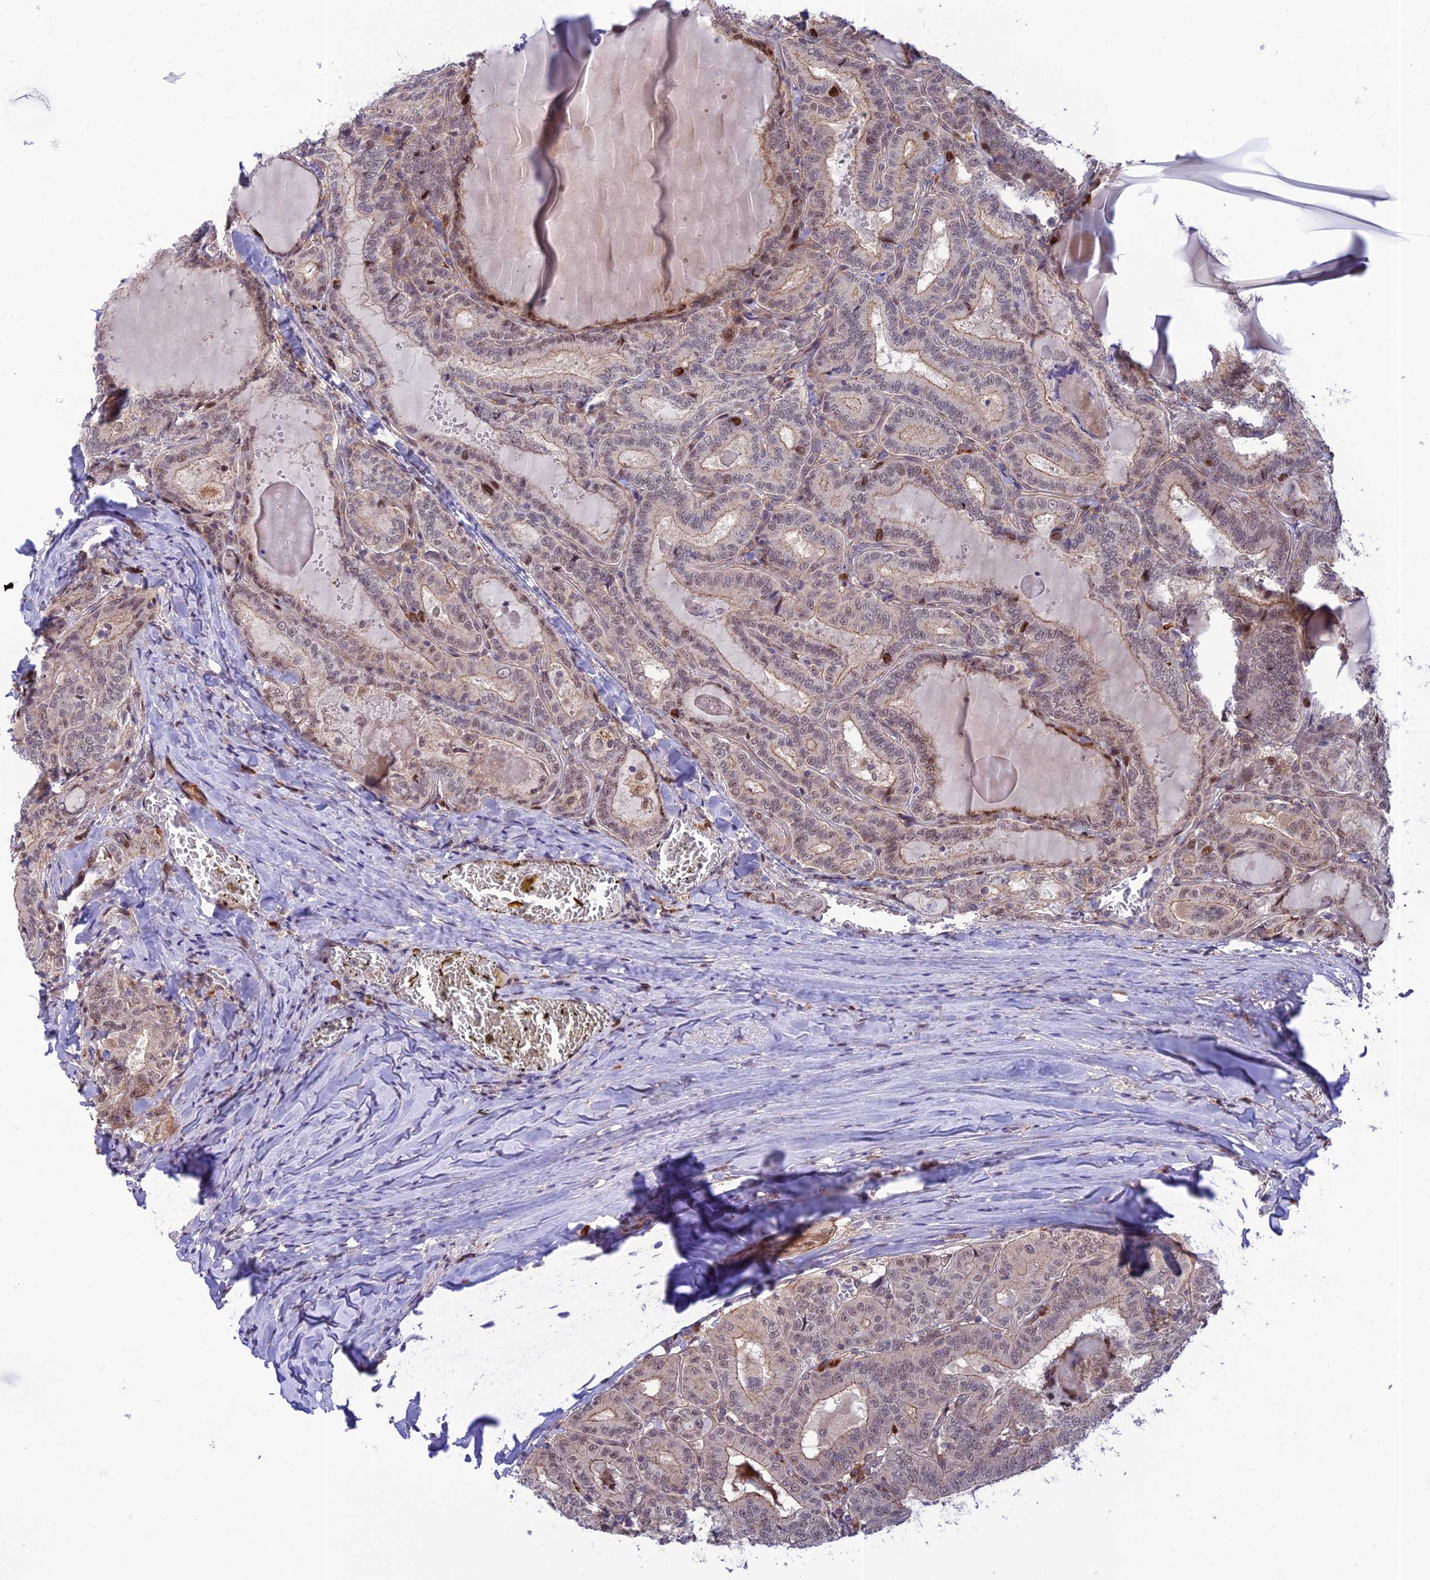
{"staining": {"intensity": "moderate", "quantity": "<25%", "location": "nuclear"}, "tissue": "thyroid cancer", "cell_type": "Tumor cells", "image_type": "cancer", "snomed": [{"axis": "morphology", "description": "Papillary adenocarcinoma, NOS"}, {"axis": "topography", "description": "Thyroid gland"}], "caption": "Immunohistochemical staining of papillary adenocarcinoma (thyroid) displays moderate nuclear protein expression in about <25% of tumor cells.", "gene": "ZNF584", "patient": {"sex": "female", "age": 72}}